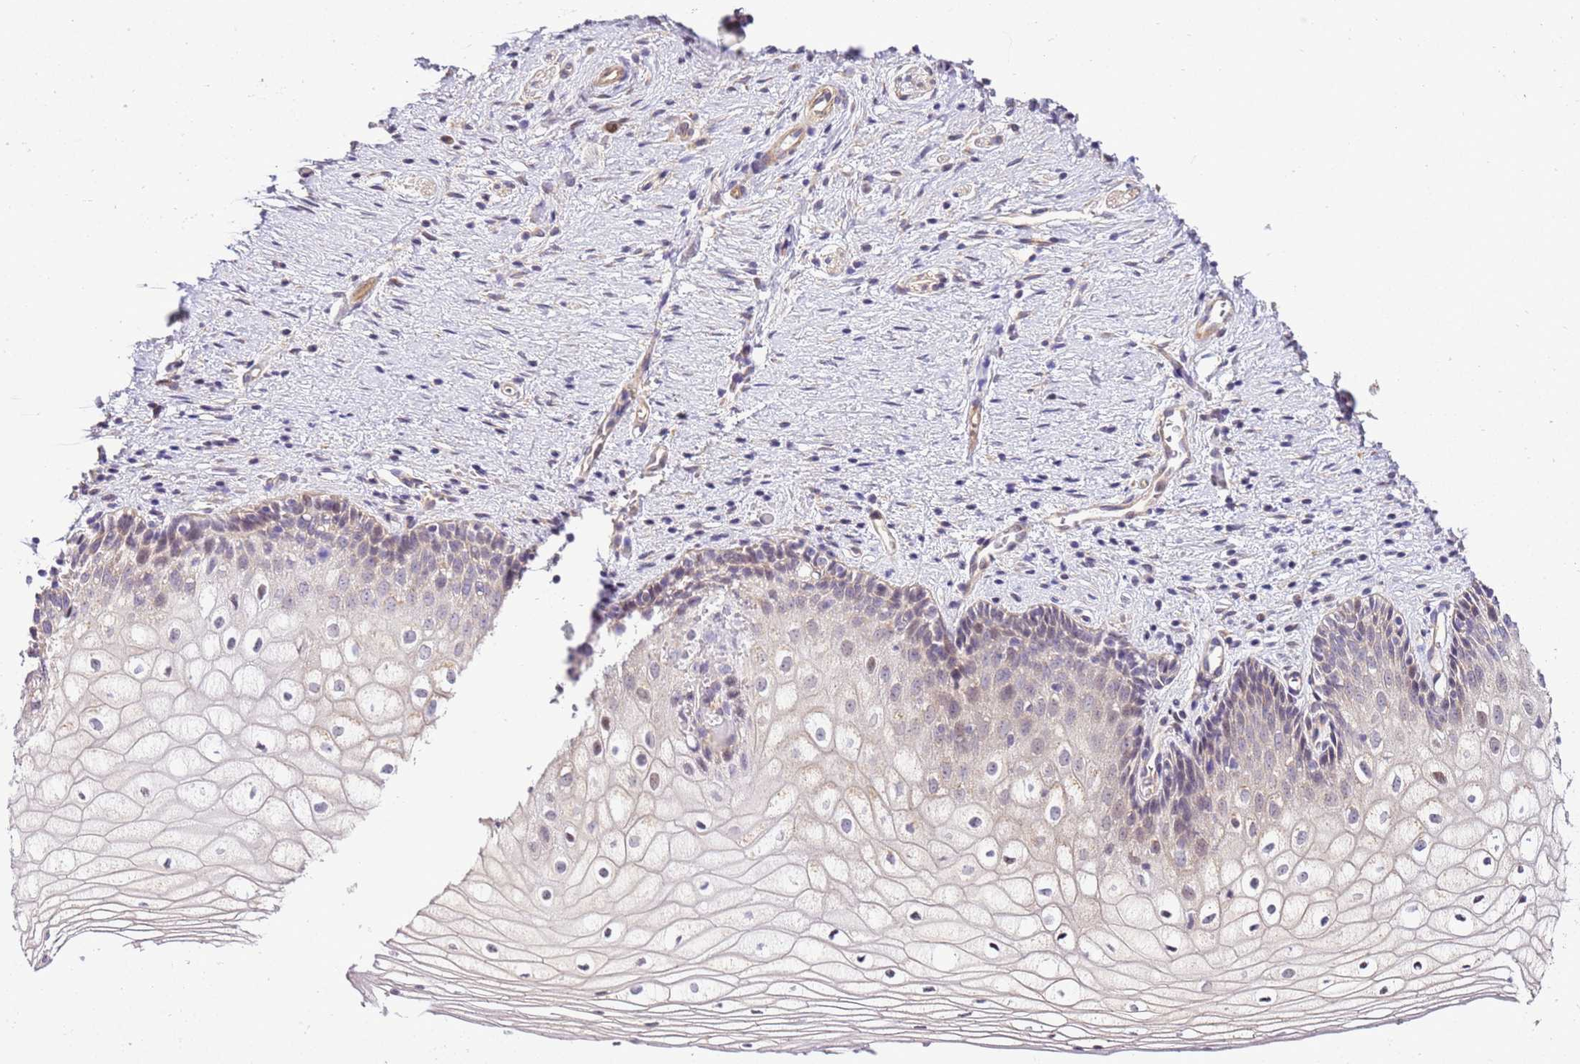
{"staining": {"intensity": "weak", "quantity": "25%-75%", "location": "cytoplasmic/membranous"}, "tissue": "vagina", "cell_type": "Squamous epithelial cells", "image_type": "normal", "snomed": [{"axis": "morphology", "description": "Normal tissue, NOS"}, {"axis": "topography", "description": "Vagina"}], "caption": "Unremarkable vagina was stained to show a protein in brown. There is low levels of weak cytoplasmic/membranous expression in approximately 25%-75% of squamous epithelial cells. (Stains: DAB (3,3'-diaminobenzidine) in brown, nuclei in blue, Microscopy: brightfield microscopy at high magnification).", "gene": "SCARA3", "patient": {"sex": "female", "age": 60}}